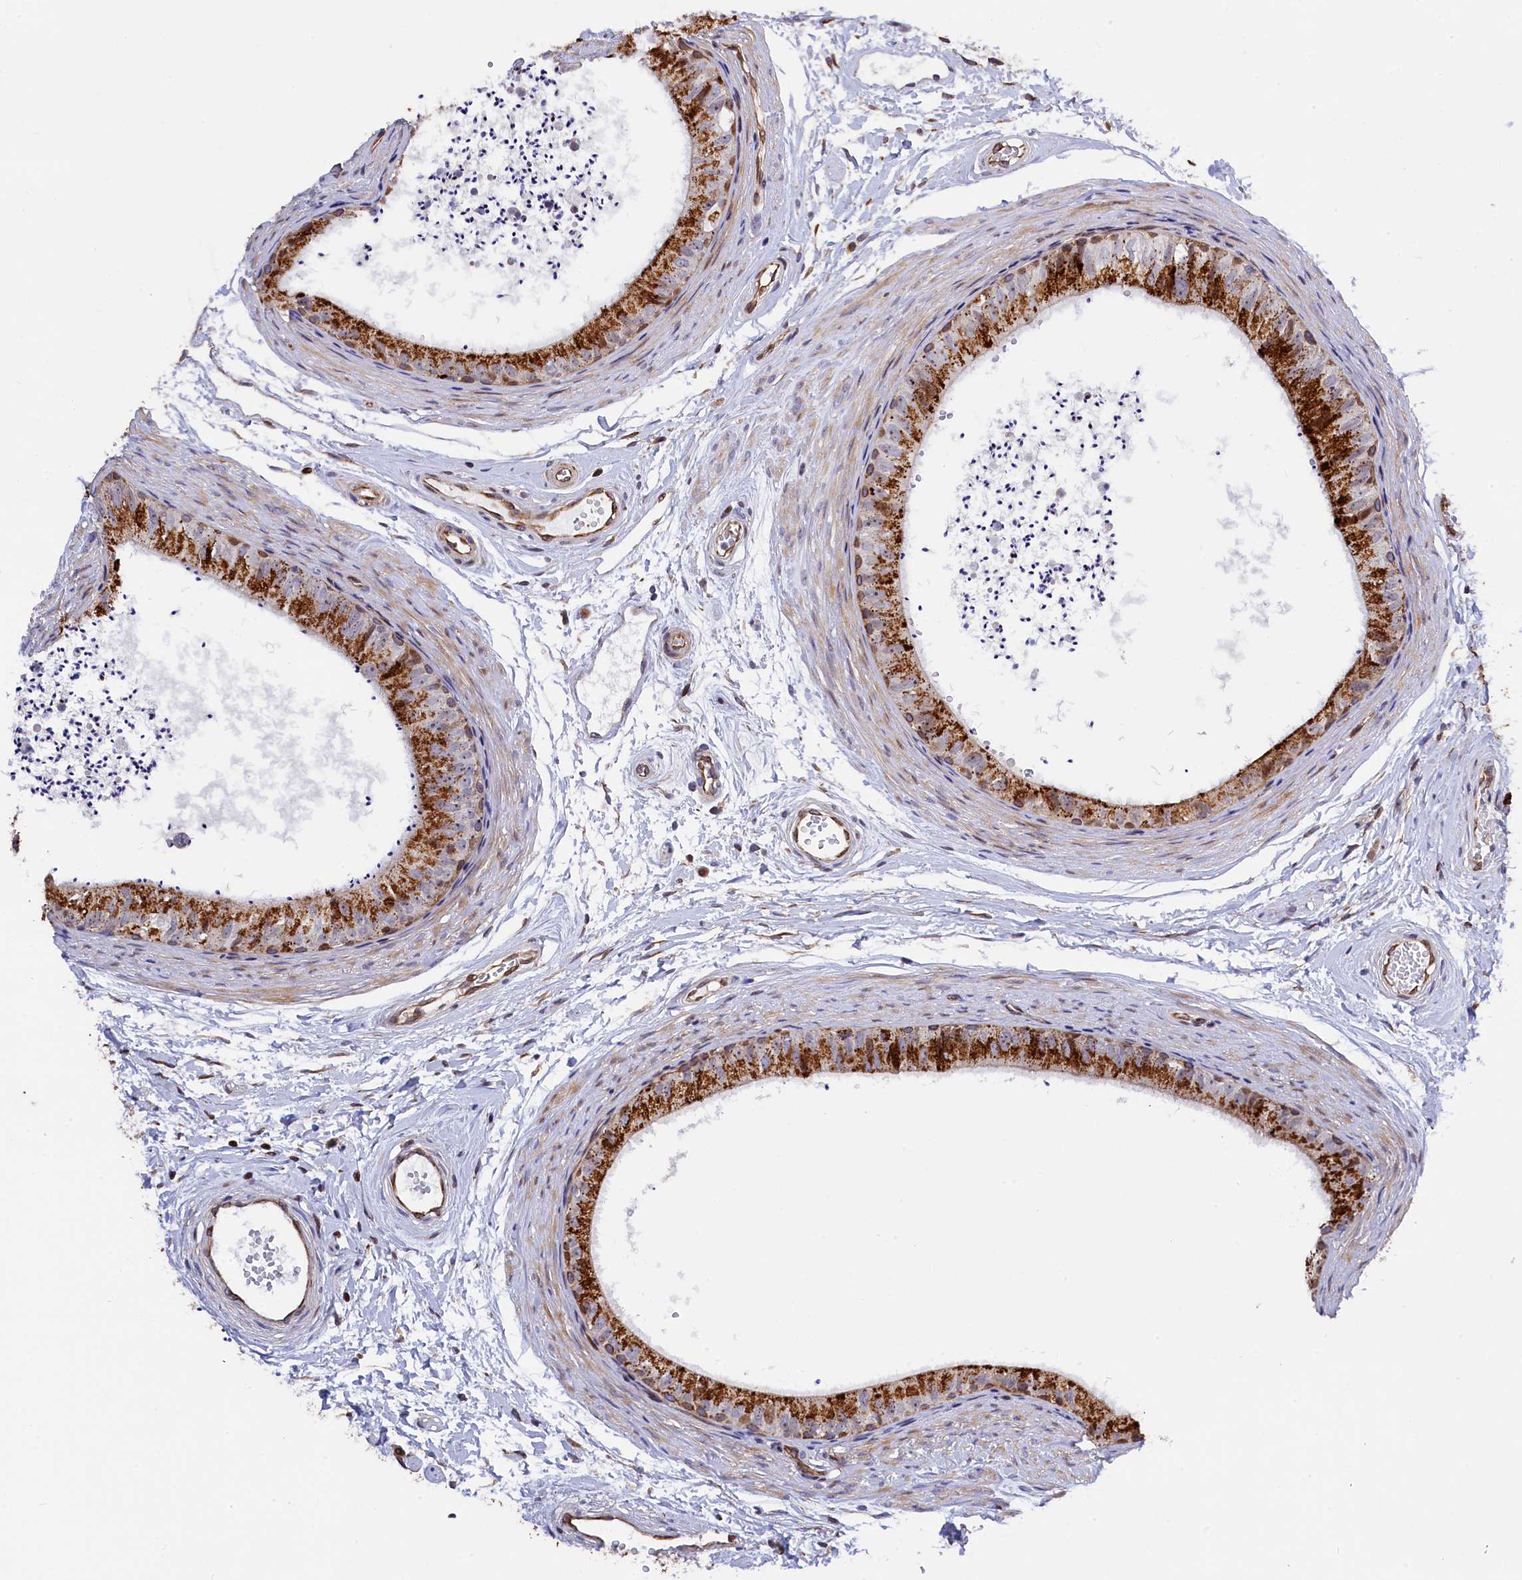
{"staining": {"intensity": "moderate", "quantity": "25%-75%", "location": "cytoplasmic/membranous"}, "tissue": "epididymis", "cell_type": "Glandular cells", "image_type": "normal", "snomed": [{"axis": "morphology", "description": "Normal tissue, NOS"}, {"axis": "topography", "description": "Epididymis"}], "caption": "Benign epididymis demonstrates moderate cytoplasmic/membranous expression in about 25%-75% of glandular cells.", "gene": "TGDS", "patient": {"sex": "male", "age": 56}}